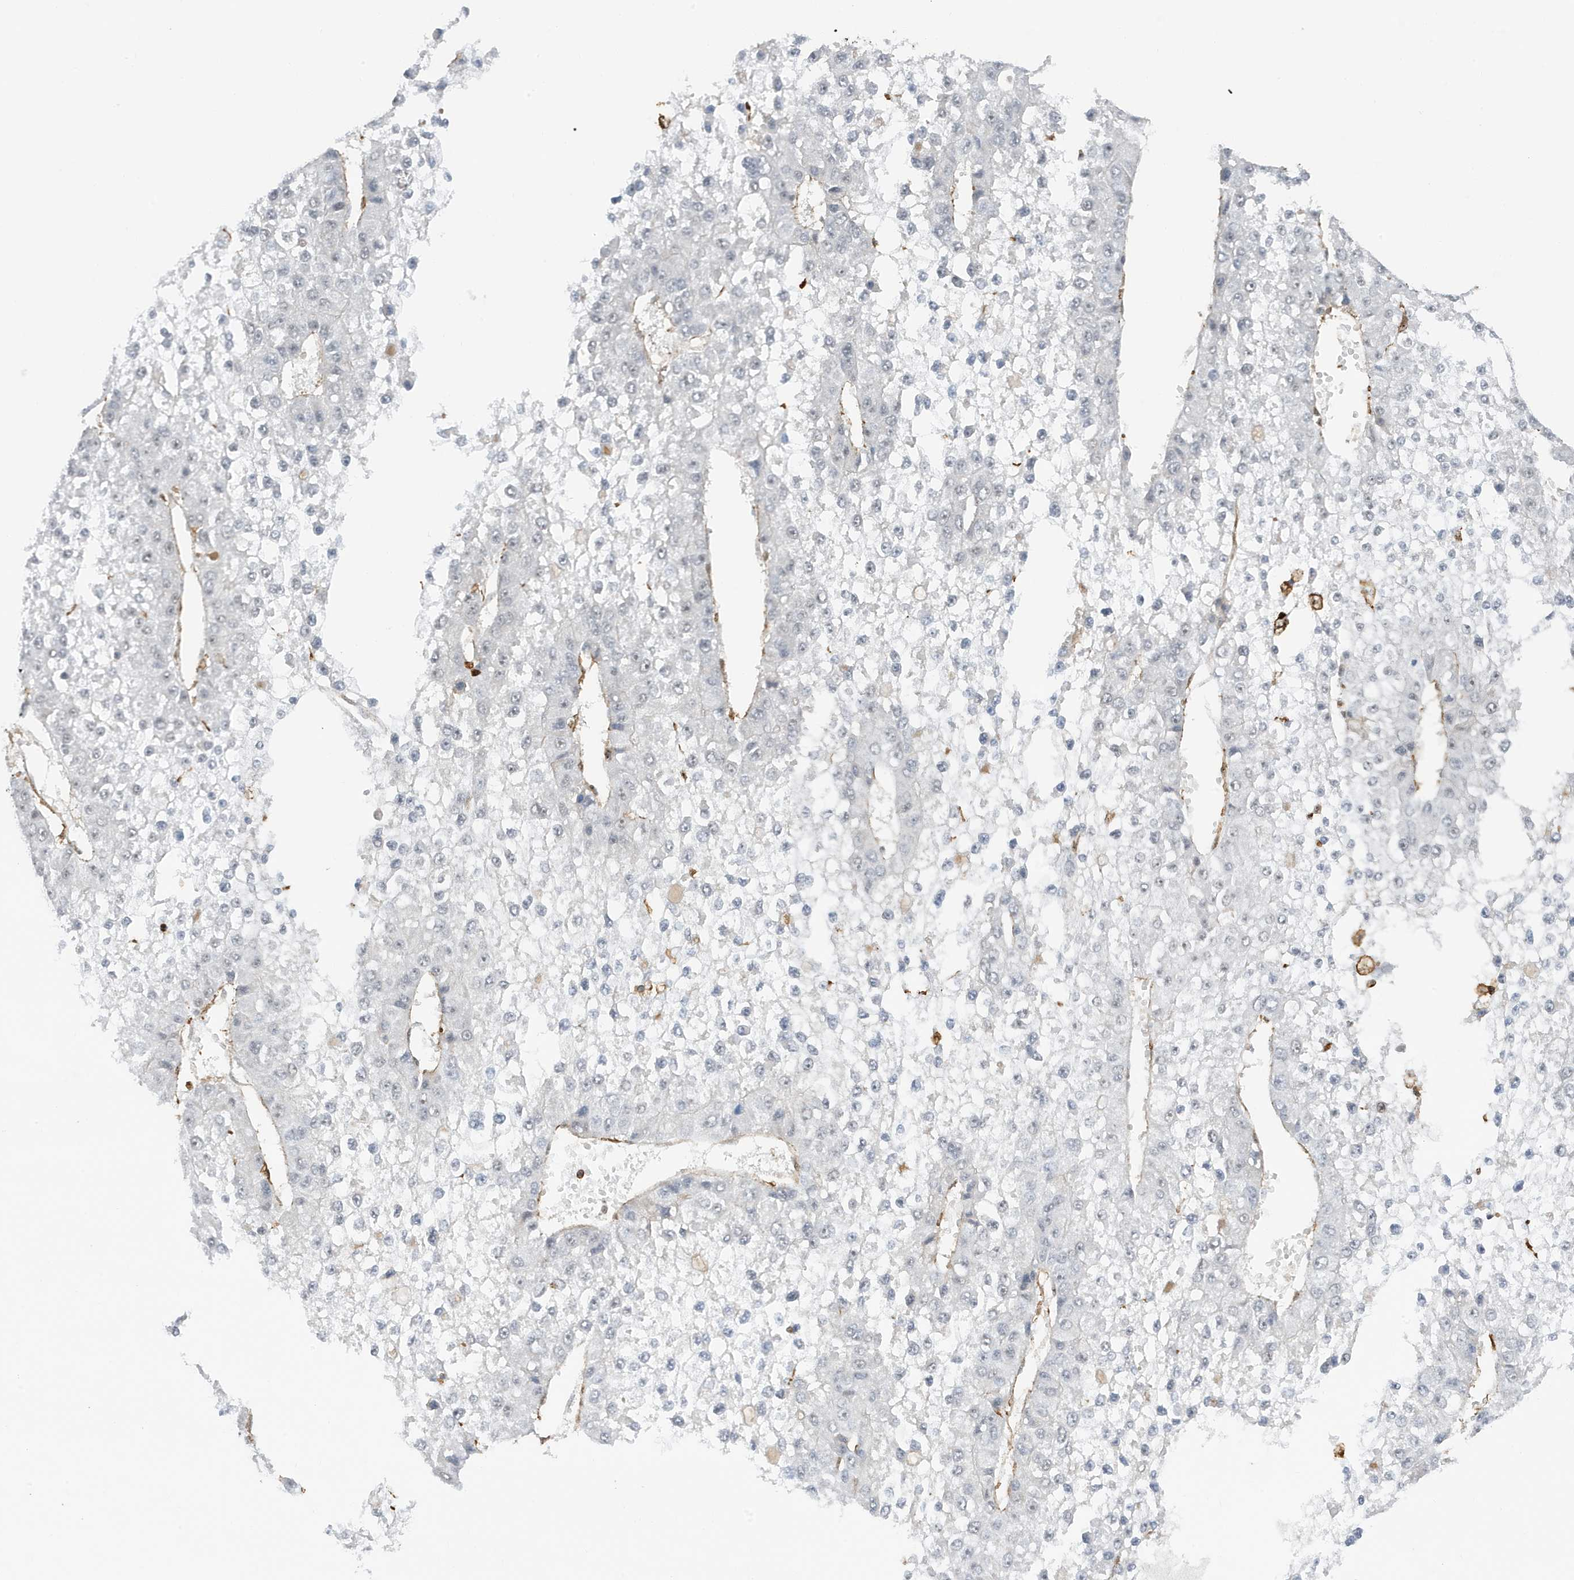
{"staining": {"intensity": "negative", "quantity": "none", "location": "none"}, "tissue": "liver cancer", "cell_type": "Tumor cells", "image_type": "cancer", "snomed": [{"axis": "morphology", "description": "Carcinoma, Hepatocellular, NOS"}, {"axis": "topography", "description": "Liver"}], "caption": "This is an immunohistochemistry micrograph of hepatocellular carcinoma (liver). There is no positivity in tumor cells.", "gene": "PHACTR2", "patient": {"sex": "female", "age": 73}}